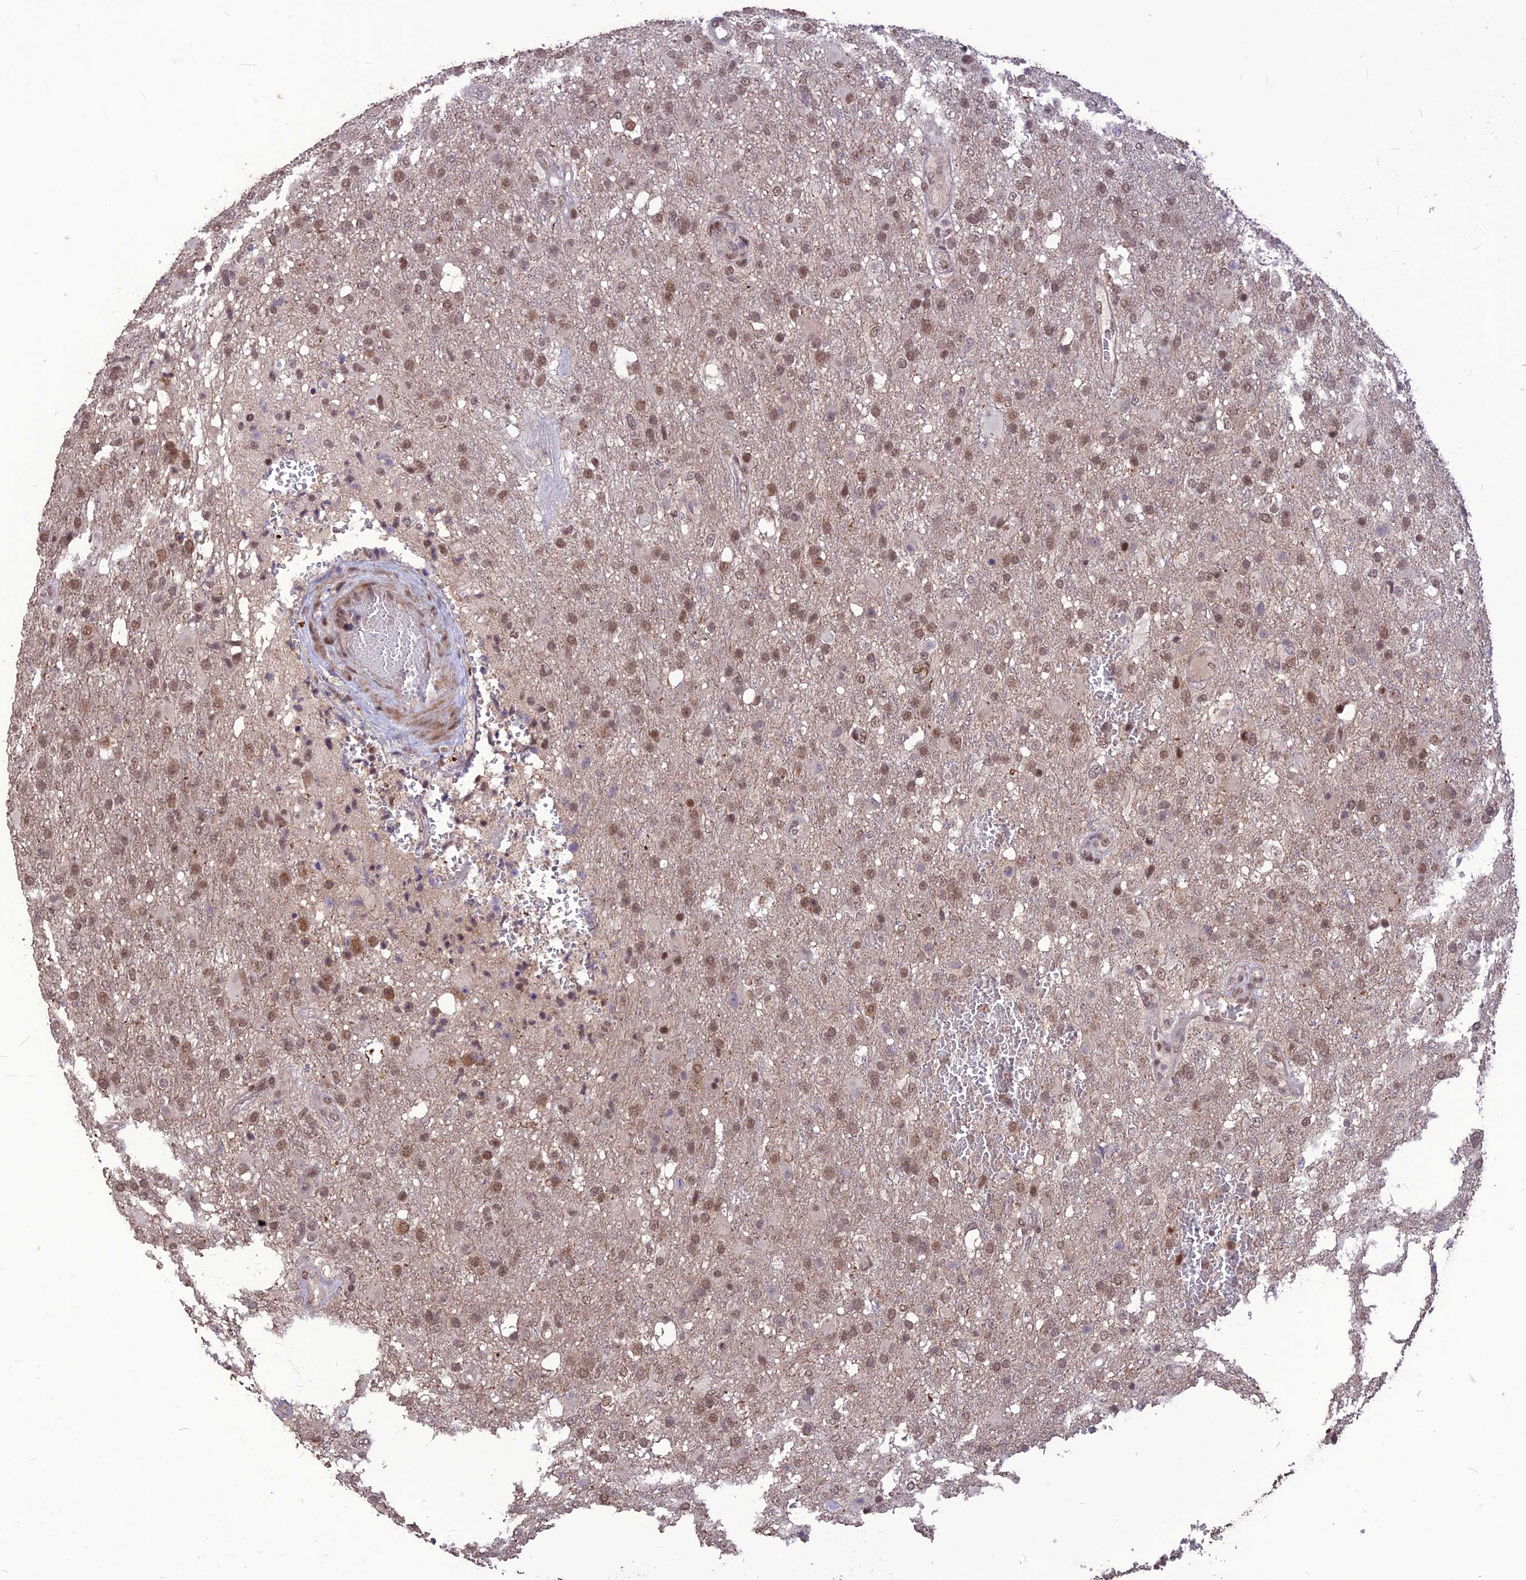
{"staining": {"intensity": "moderate", "quantity": ">75%", "location": "nuclear"}, "tissue": "glioma", "cell_type": "Tumor cells", "image_type": "cancer", "snomed": [{"axis": "morphology", "description": "Glioma, malignant, High grade"}, {"axis": "topography", "description": "Brain"}], "caption": "High-power microscopy captured an immunohistochemistry histopathology image of glioma, revealing moderate nuclear positivity in about >75% of tumor cells.", "gene": "DIS3", "patient": {"sex": "female", "age": 74}}